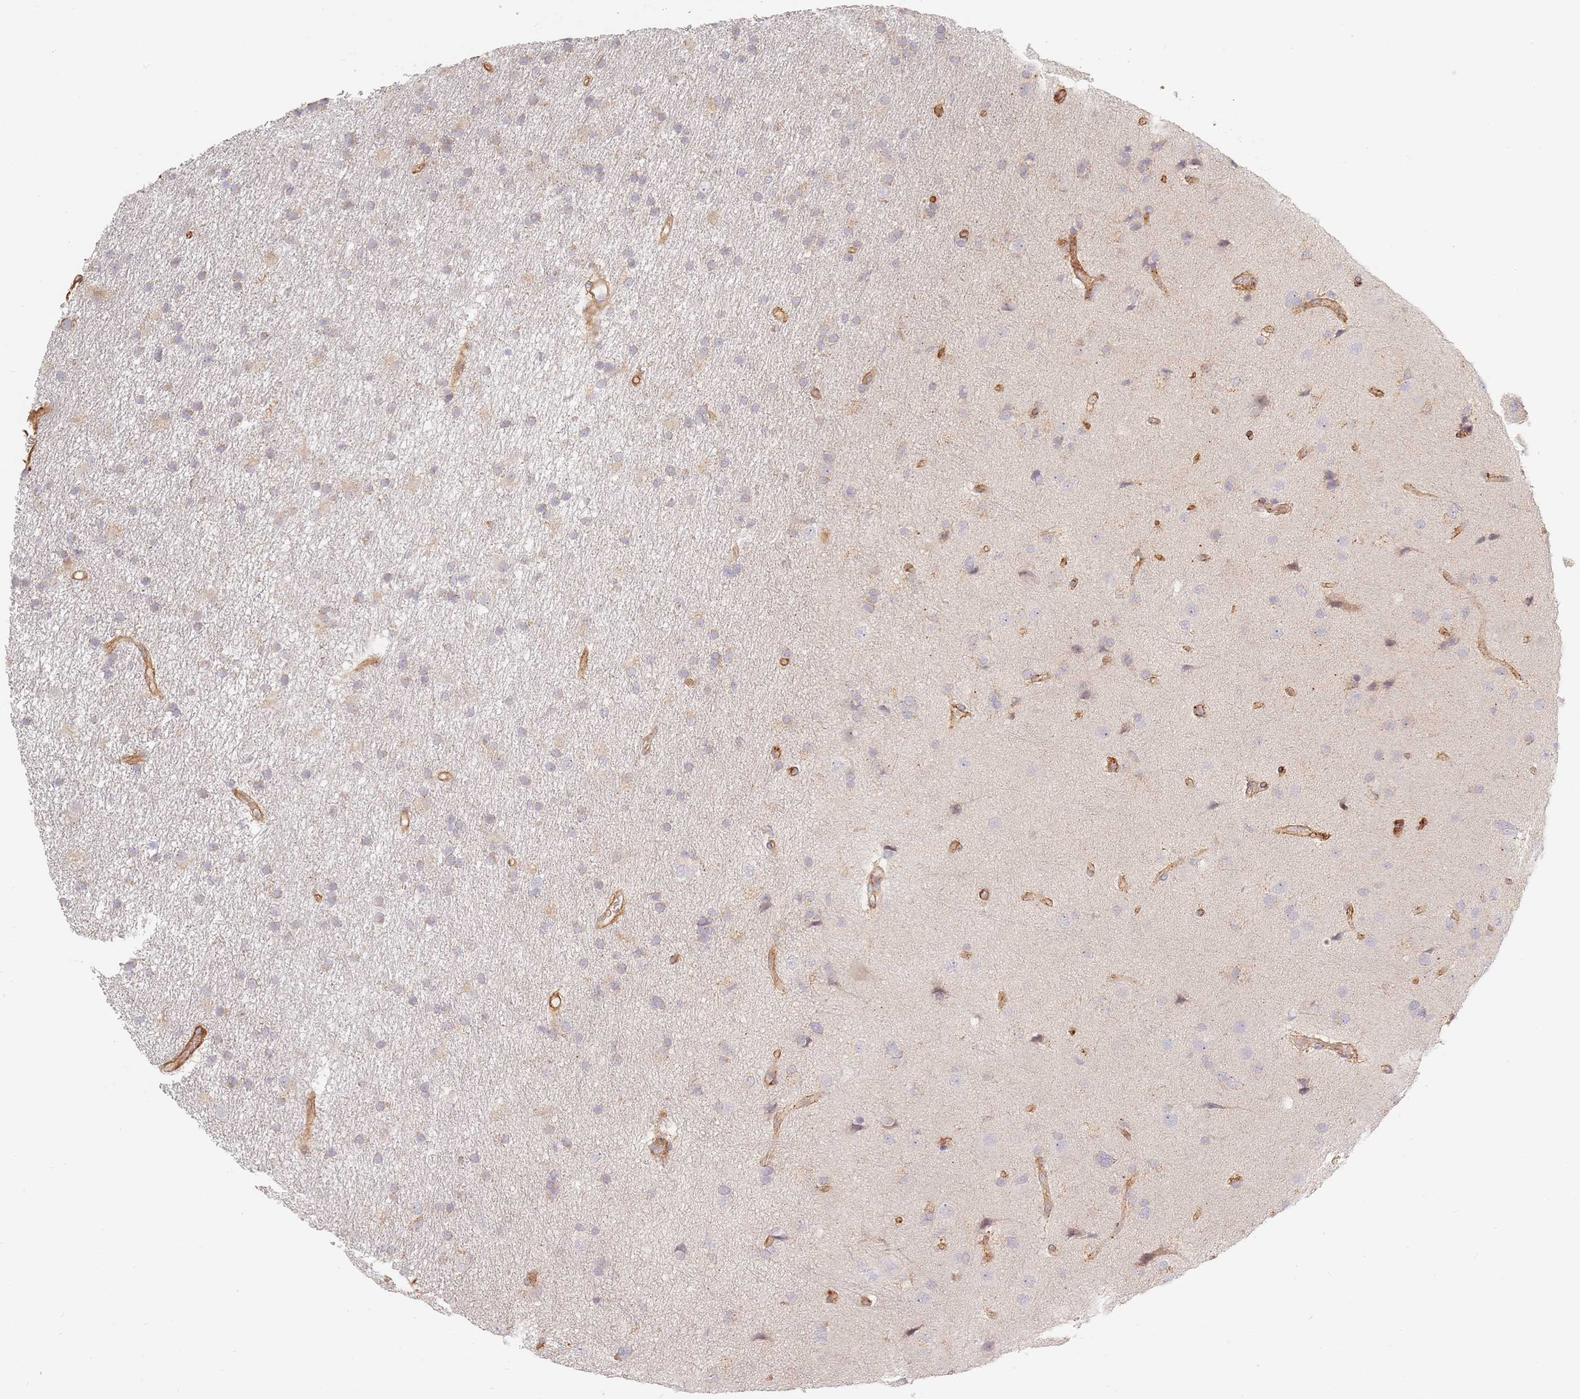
{"staining": {"intensity": "negative", "quantity": "none", "location": "none"}, "tissue": "glioma", "cell_type": "Tumor cells", "image_type": "cancer", "snomed": [{"axis": "morphology", "description": "Glioma, malignant, High grade"}, {"axis": "topography", "description": "Brain"}], "caption": "Tumor cells are negative for brown protein staining in malignant glioma (high-grade).", "gene": "ZKSCAN7", "patient": {"sex": "male", "age": 77}}